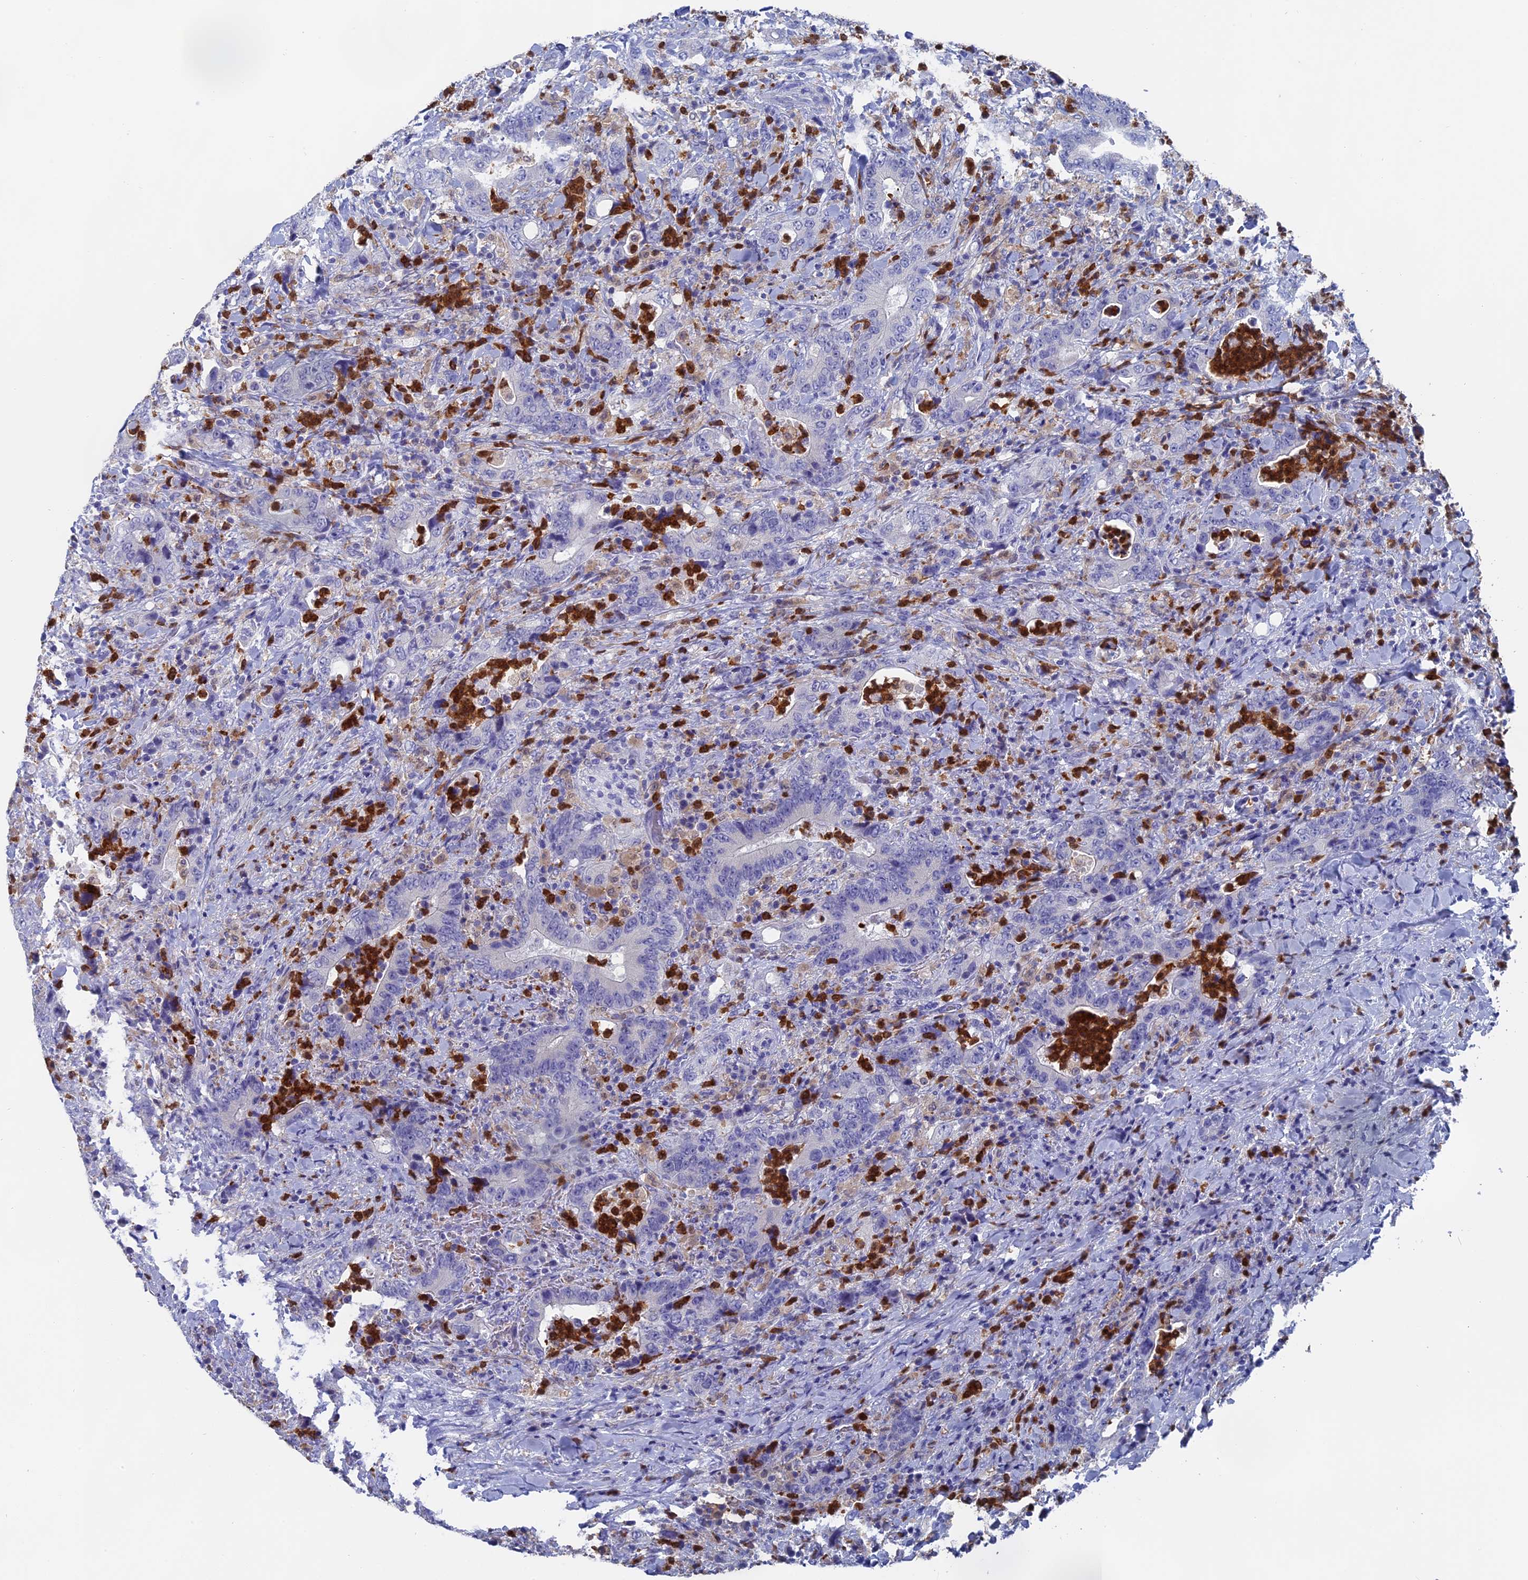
{"staining": {"intensity": "negative", "quantity": "none", "location": "none"}, "tissue": "colorectal cancer", "cell_type": "Tumor cells", "image_type": "cancer", "snomed": [{"axis": "morphology", "description": "Adenocarcinoma, NOS"}, {"axis": "topography", "description": "Colon"}], "caption": "This is an immunohistochemistry (IHC) image of adenocarcinoma (colorectal). There is no expression in tumor cells.", "gene": "NCF4", "patient": {"sex": "female", "age": 75}}